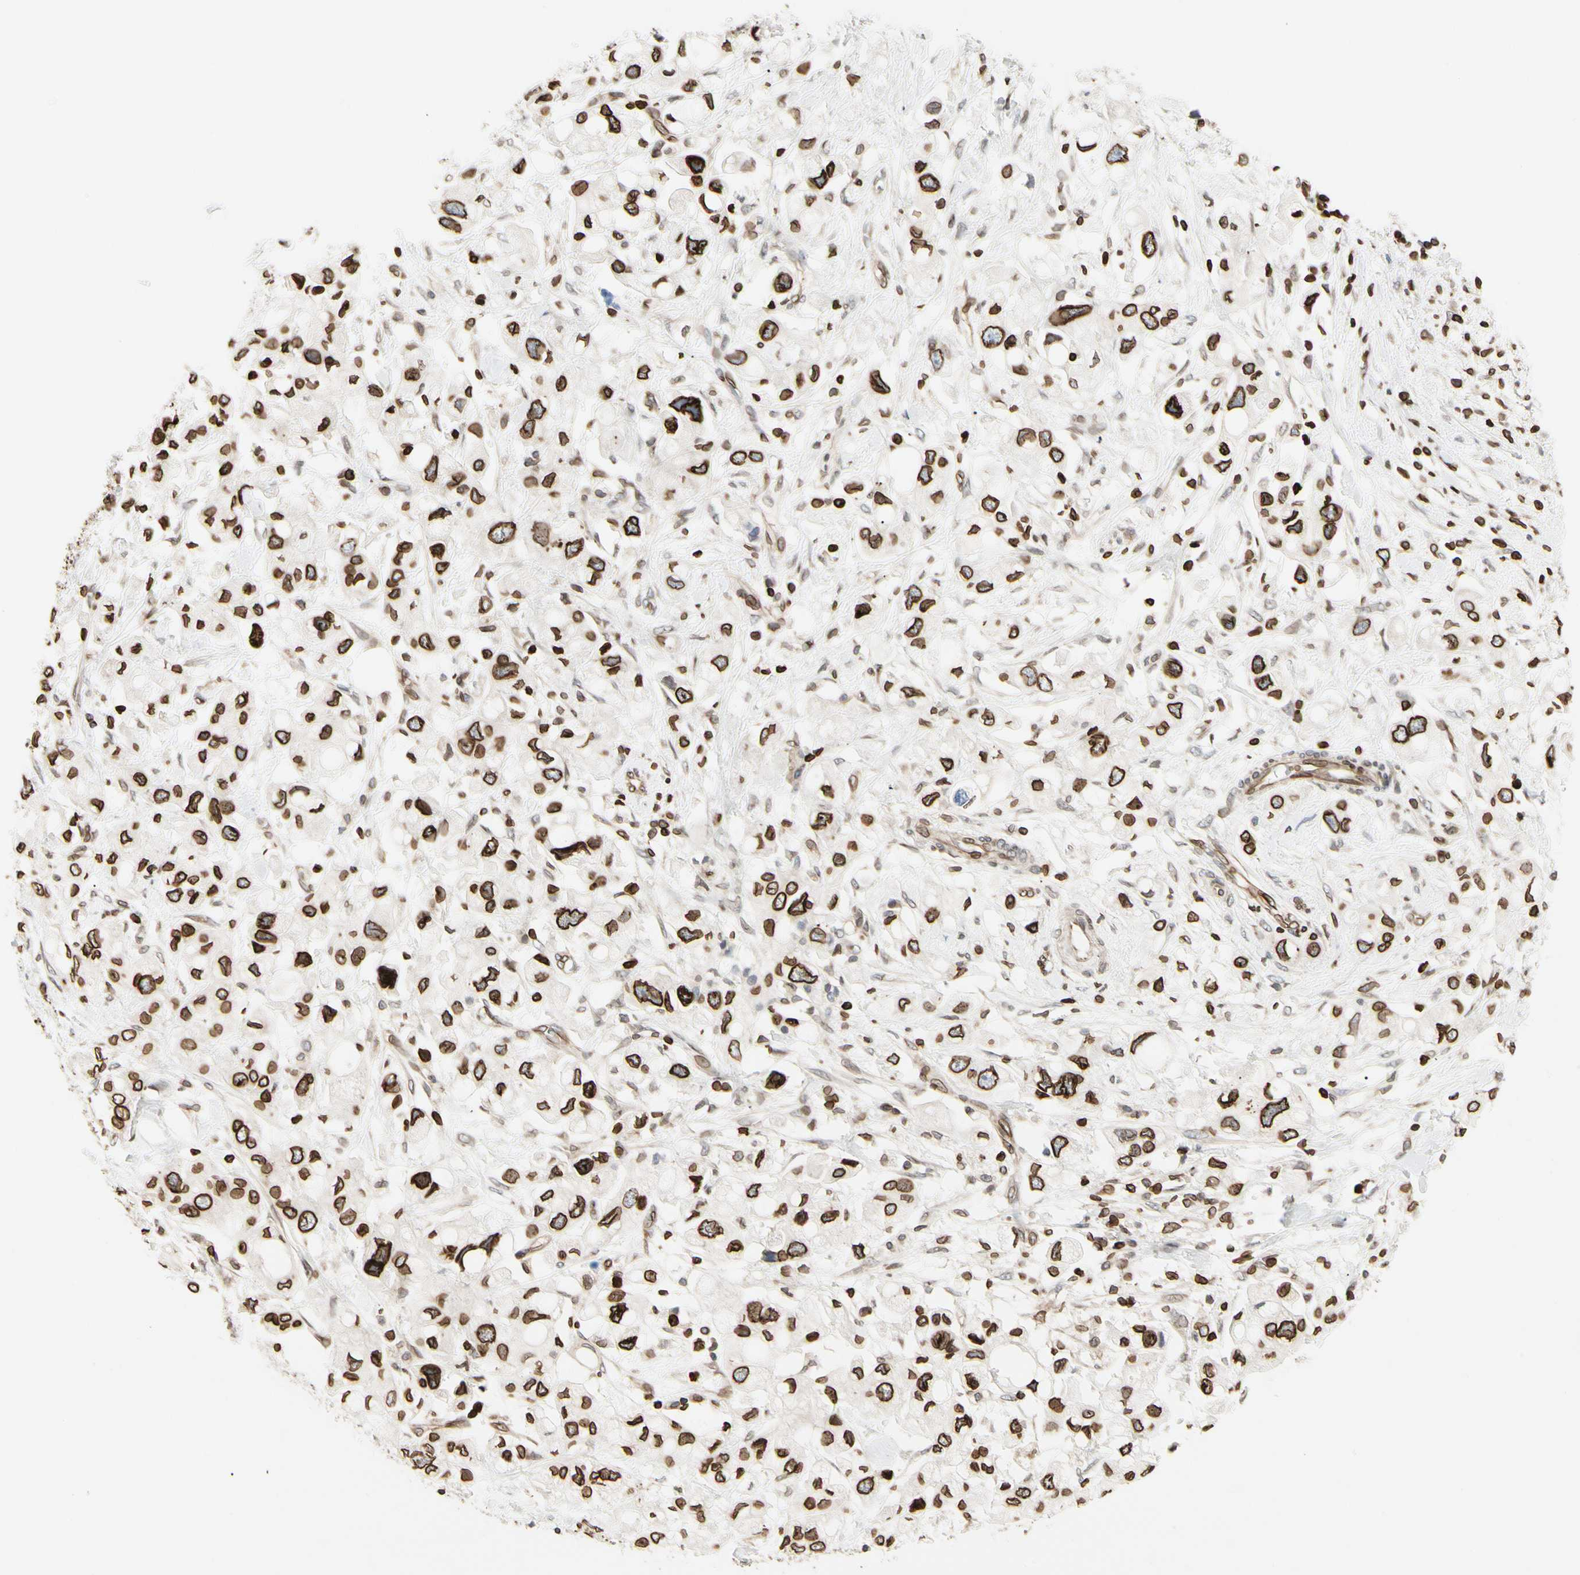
{"staining": {"intensity": "strong", "quantity": ">75%", "location": "cytoplasmic/membranous,nuclear"}, "tissue": "pancreatic cancer", "cell_type": "Tumor cells", "image_type": "cancer", "snomed": [{"axis": "morphology", "description": "Adenocarcinoma, NOS"}, {"axis": "topography", "description": "Pancreas"}], "caption": "Adenocarcinoma (pancreatic) was stained to show a protein in brown. There is high levels of strong cytoplasmic/membranous and nuclear positivity in about >75% of tumor cells.", "gene": "TMPO", "patient": {"sex": "female", "age": 56}}